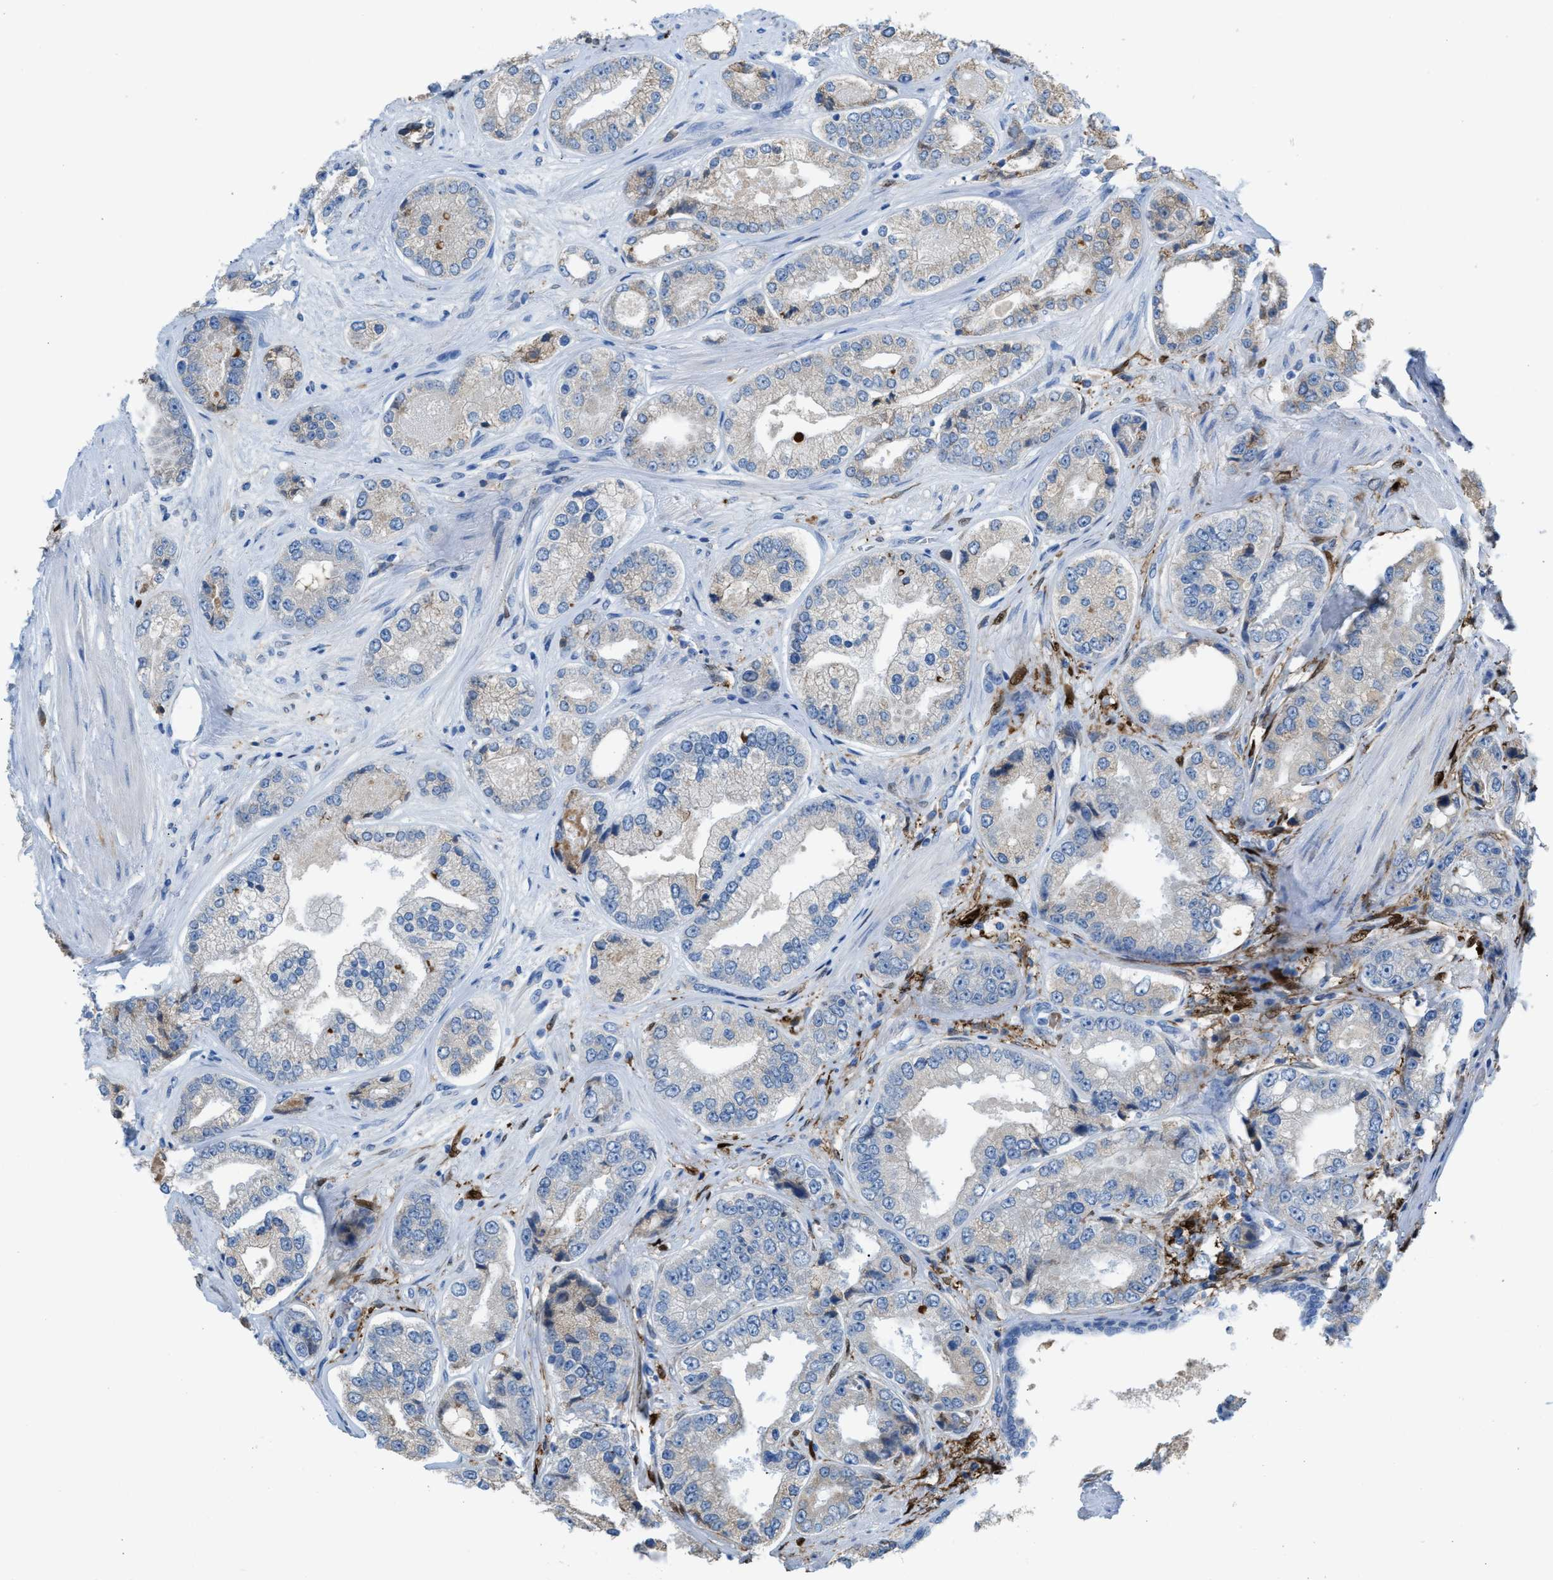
{"staining": {"intensity": "negative", "quantity": "none", "location": "none"}, "tissue": "prostate cancer", "cell_type": "Tumor cells", "image_type": "cancer", "snomed": [{"axis": "morphology", "description": "Adenocarcinoma, High grade"}, {"axis": "topography", "description": "Prostate"}], "caption": "The image displays no staining of tumor cells in prostate cancer.", "gene": "CA3", "patient": {"sex": "male", "age": 61}}